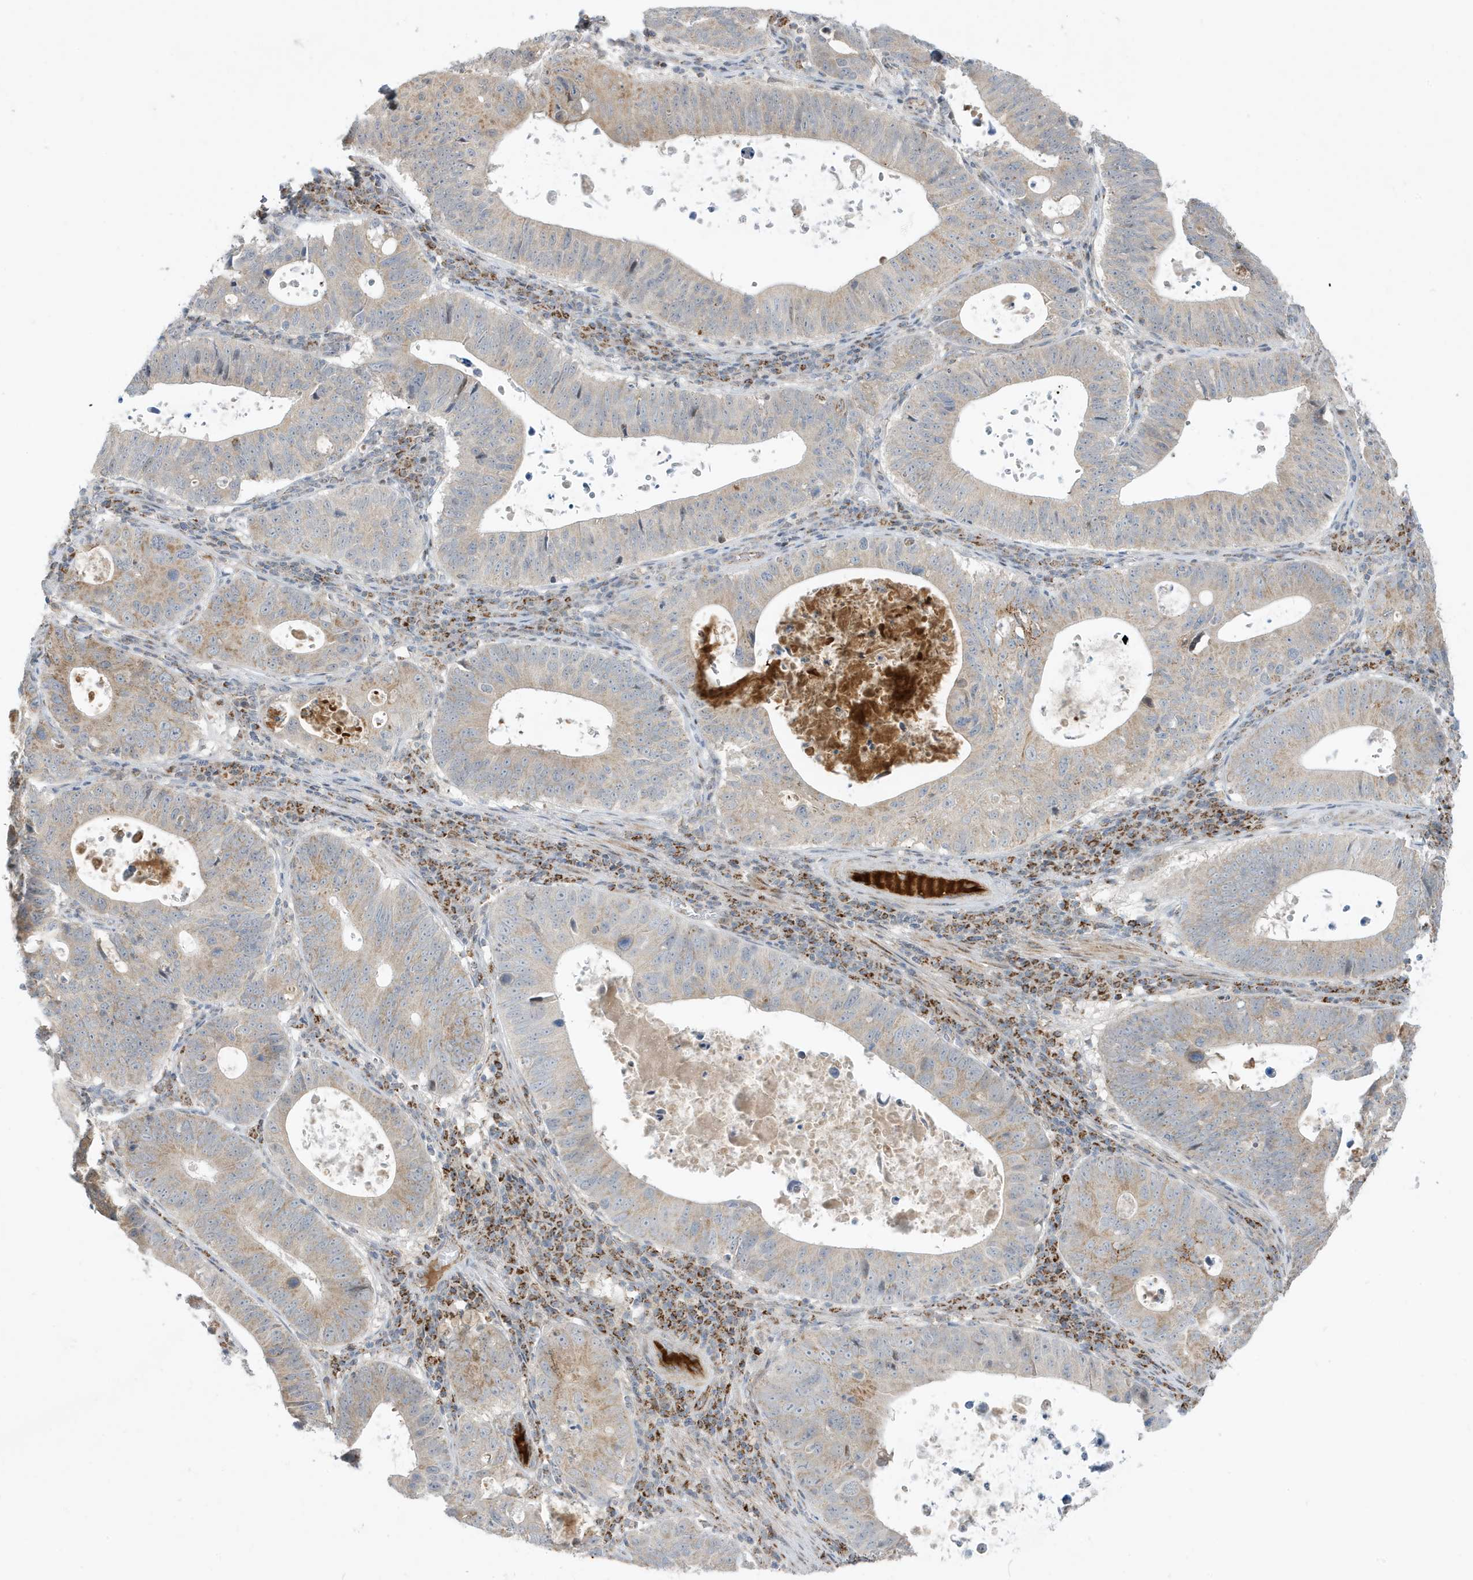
{"staining": {"intensity": "moderate", "quantity": "25%-75%", "location": "cytoplasmic/membranous"}, "tissue": "stomach cancer", "cell_type": "Tumor cells", "image_type": "cancer", "snomed": [{"axis": "morphology", "description": "Adenocarcinoma, NOS"}, {"axis": "topography", "description": "Stomach"}], "caption": "Protein analysis of stomach adenocarcinoma tissue exhibits moderate cytoplasmic/membranous staining in approximately 25%-75% of tumor cells.", "gene": "IFT57", "patient": {"sex": "male", "age": 59}}